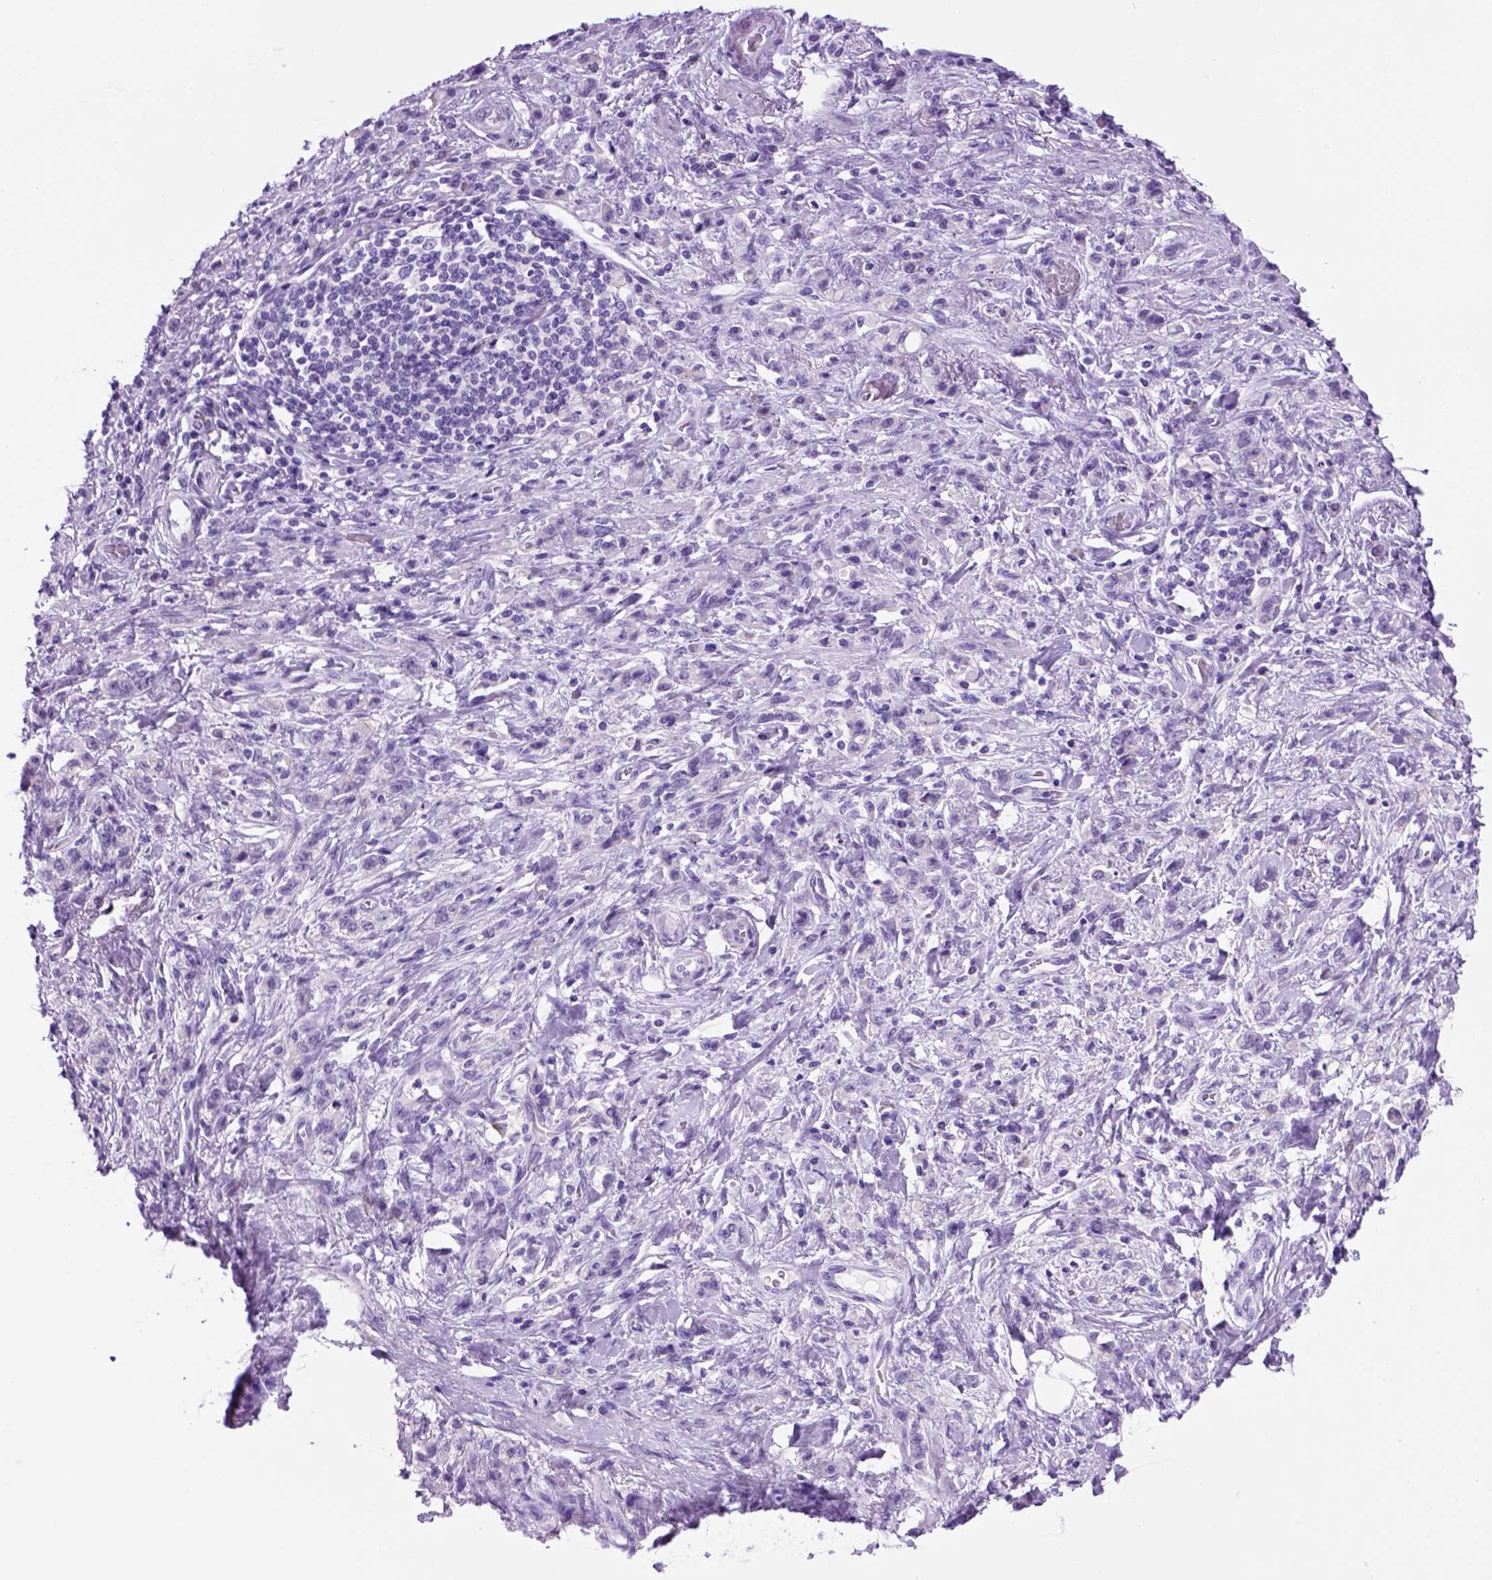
{"staining": {"intensity": "negative", "quantity": "none", "location": "none"}, "tissue": "stomach cancer", "cell_type": "Tumor cells", "image_type": "cancer", "snomed": [{"axis": "morphology", "description": "Adenocarcinoma, NOS"}, {"axis": "topography", "description": "Stomach"}], "caption": "An IHC photomicrograph of adenocarcinoma (stomach) is shown. There is no staining in tumor cells of adenocarcinoma (stomach).", "gene": "HHIPL2", "patient": {"sex": "male", "age": 77}}